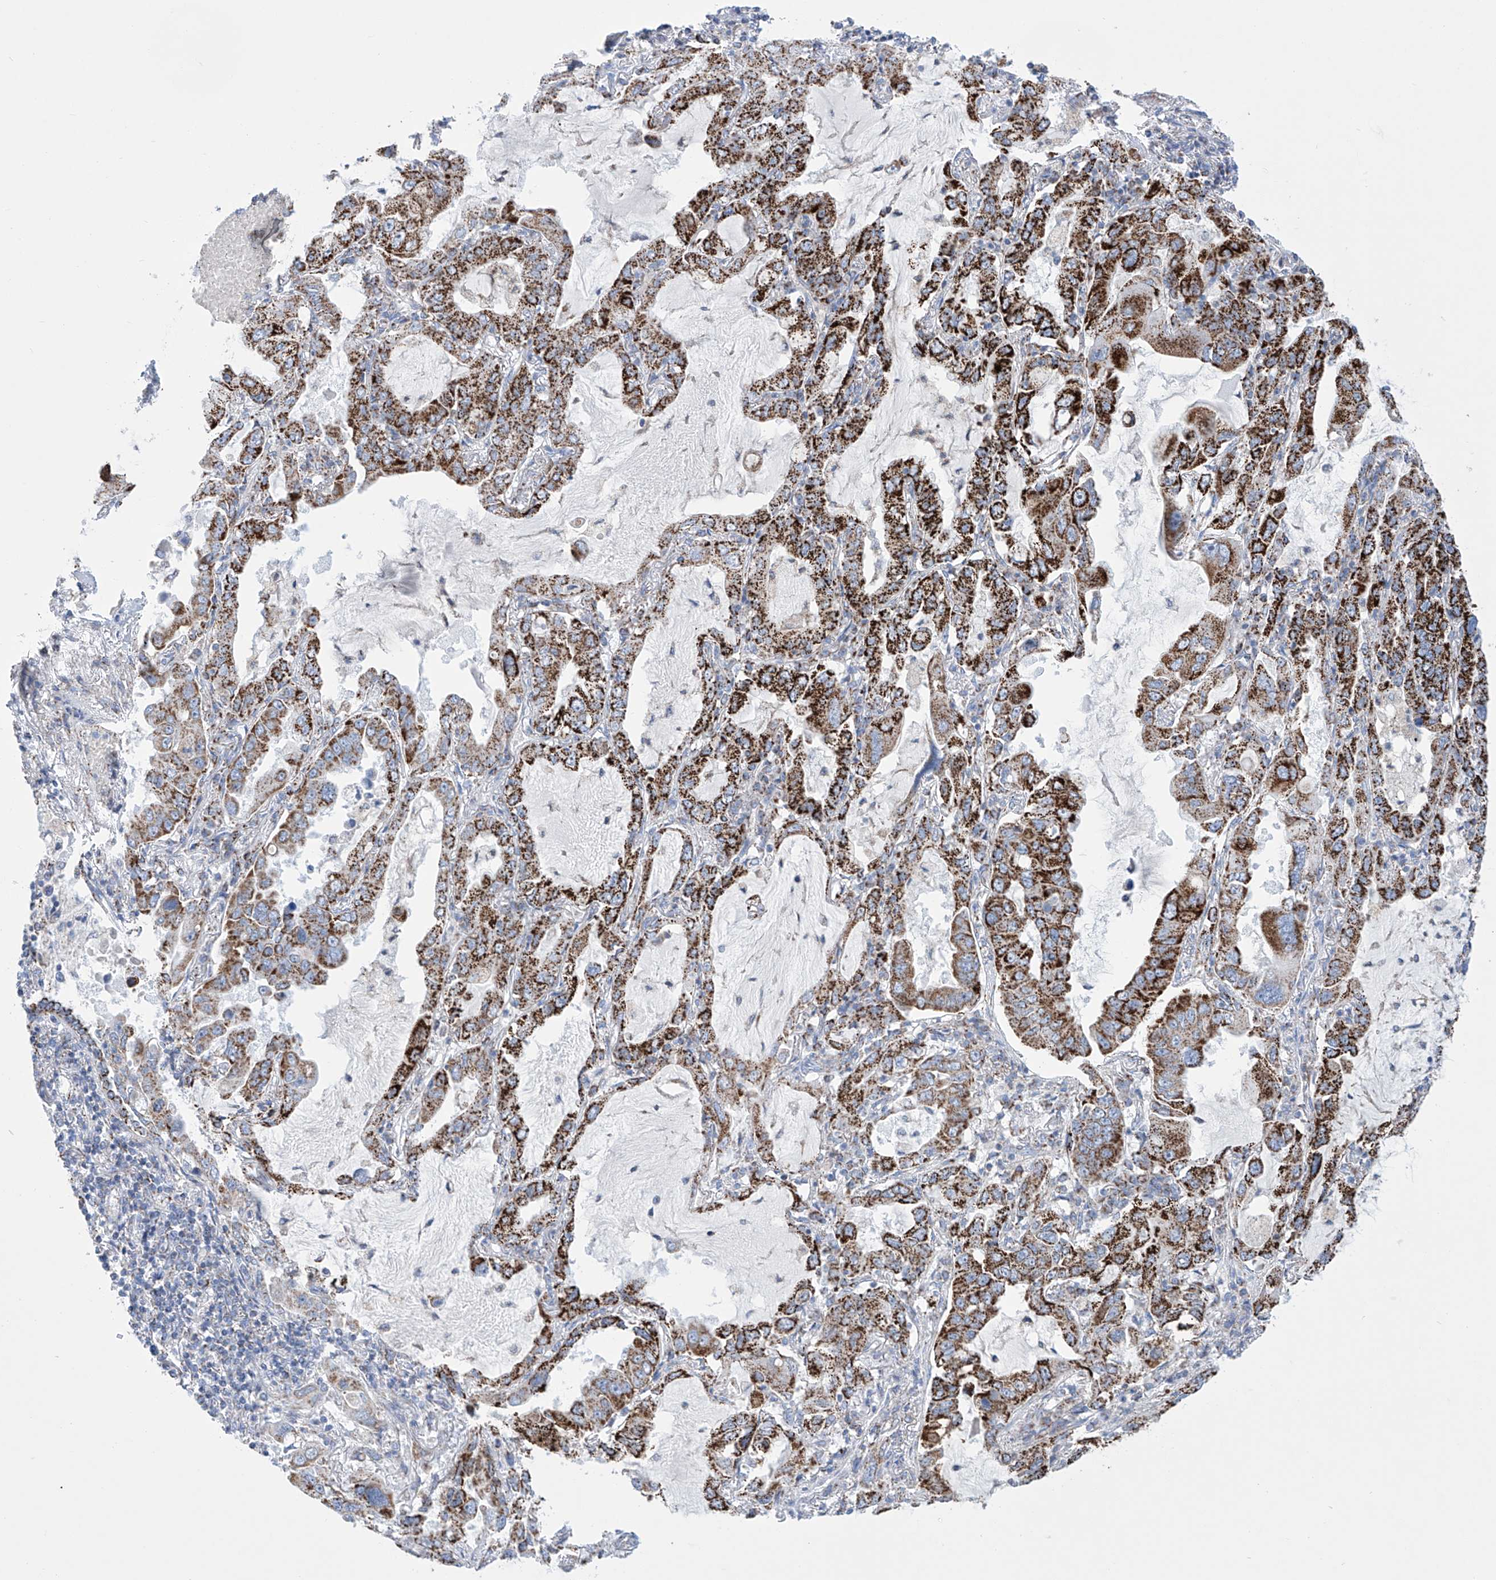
{"staining": {"intensity": "strong", "quantity": ">75%", "location": "cytoplasmic/membranous"}, "tissue": "lung cancer", "cell_type": "Tumor cells", "image_type": "cancer", "snomed": [{"axis": "morphology", "description": "Adenocarcinoma, NOS"}, {"axis": "topography", "description": "Lung"}], "caption": "A brown stain highlights strong cytoplasmic/membranous expression of a protein in lung adenocarcinoma tumor cells. (Stains: DAB in brown, nuclei in blue, Microscopy: brightfield microscopy at high magnification).", "gene": "ALDH6A1", "patient": {"sex": "male", "age": 64}}